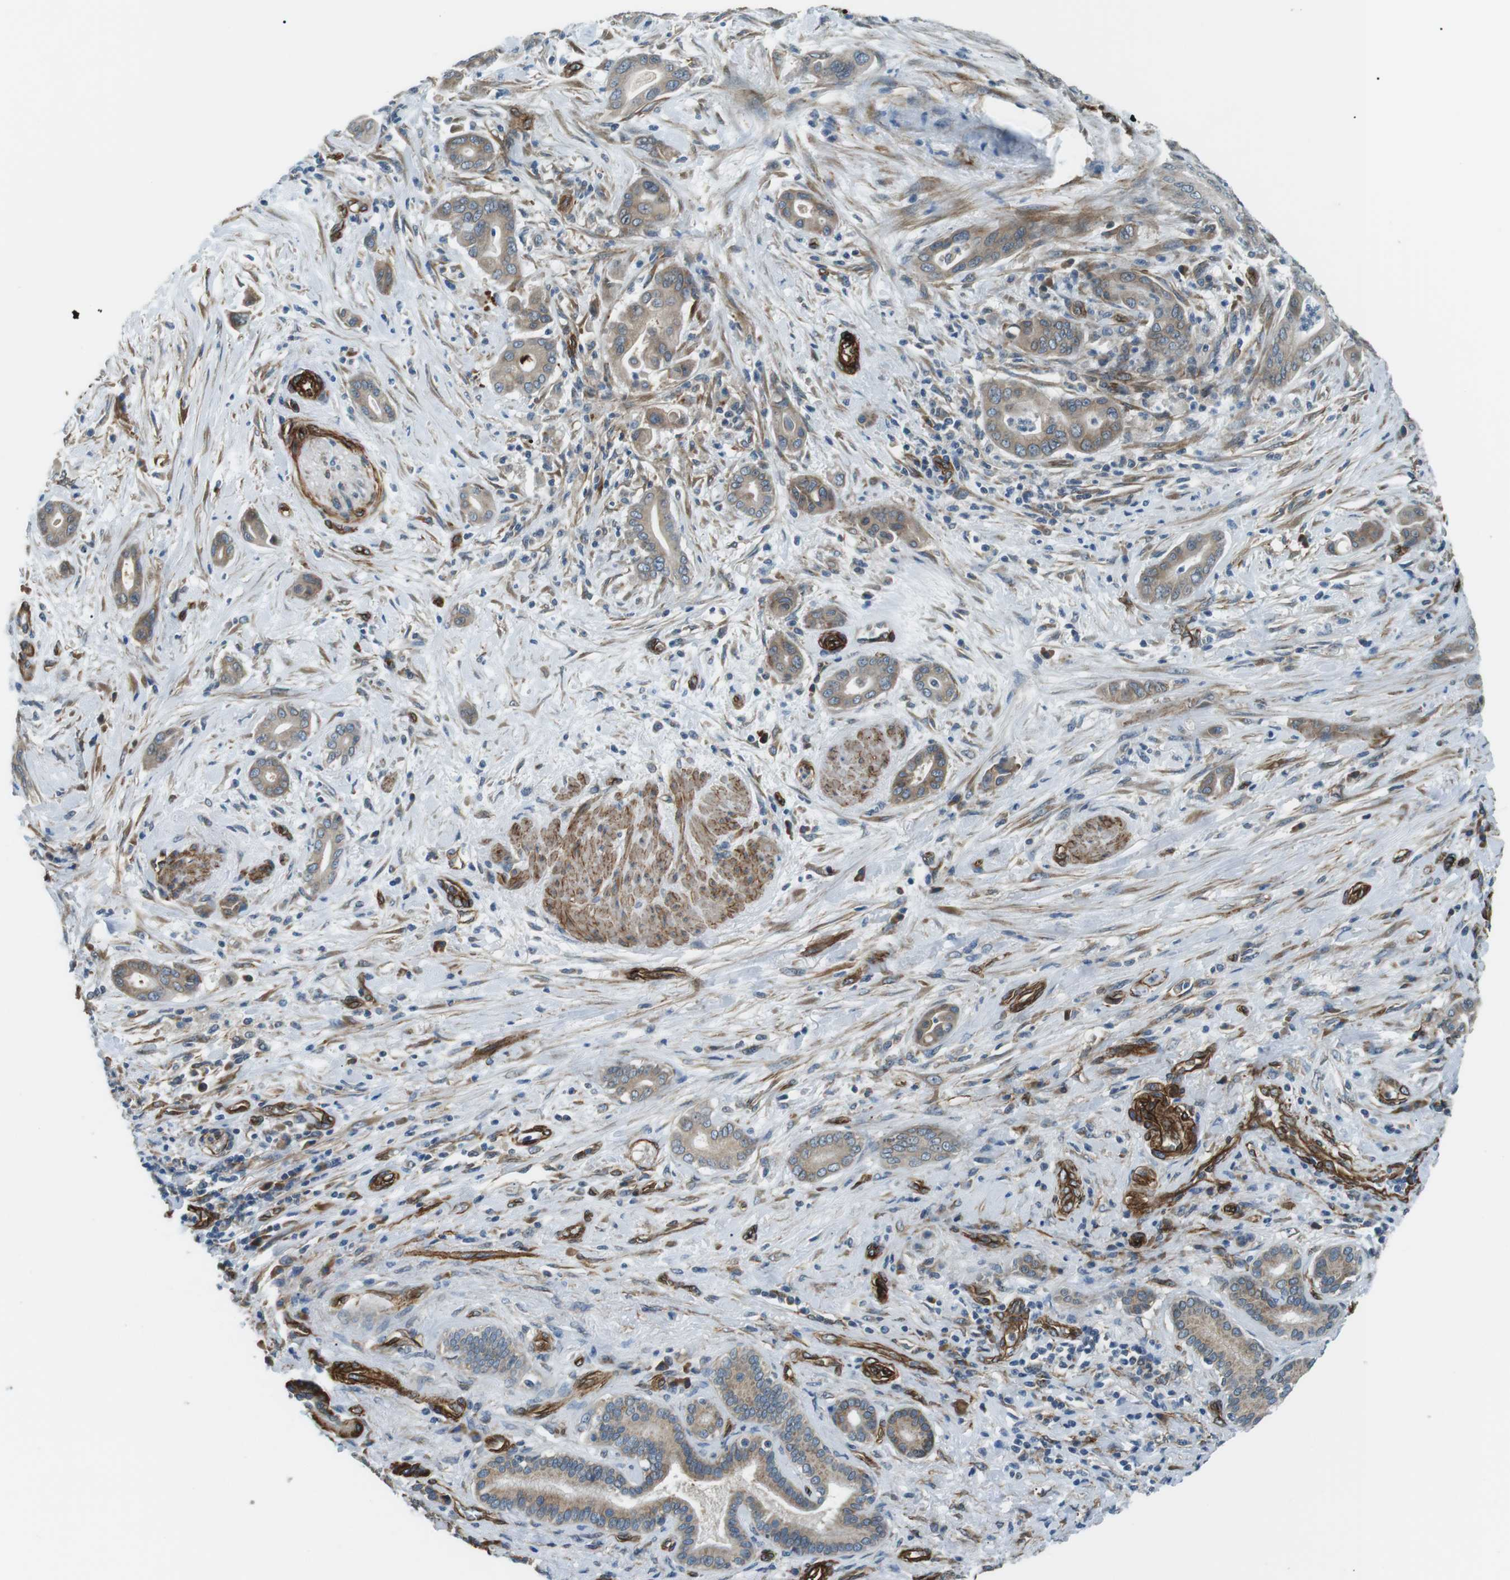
{"staining": {"intensity": "moderate", "quantity": ">75%", "location": "cytoplasmic/membranous"}, "tissue": "pancreatic cancer", "cell_type": "Tumor cells", "image_type": "cancer", "snomed": [{"axis": "morphology", "description": "Normal tissue, NOS"}, {"axis": "morphology", "description": "Adenocarcinoma, NOS"}, {"axis": "topography", "description": "Pancreas"}], "caption": "Pancreatic cancer was stained to show a protein in brown. There is medium levels of moderate cytoplasmic/membranous positivity in about >75% of tumor cells.", "gene": "ODR4", "patient": {"sex": "male", "age": 63}}